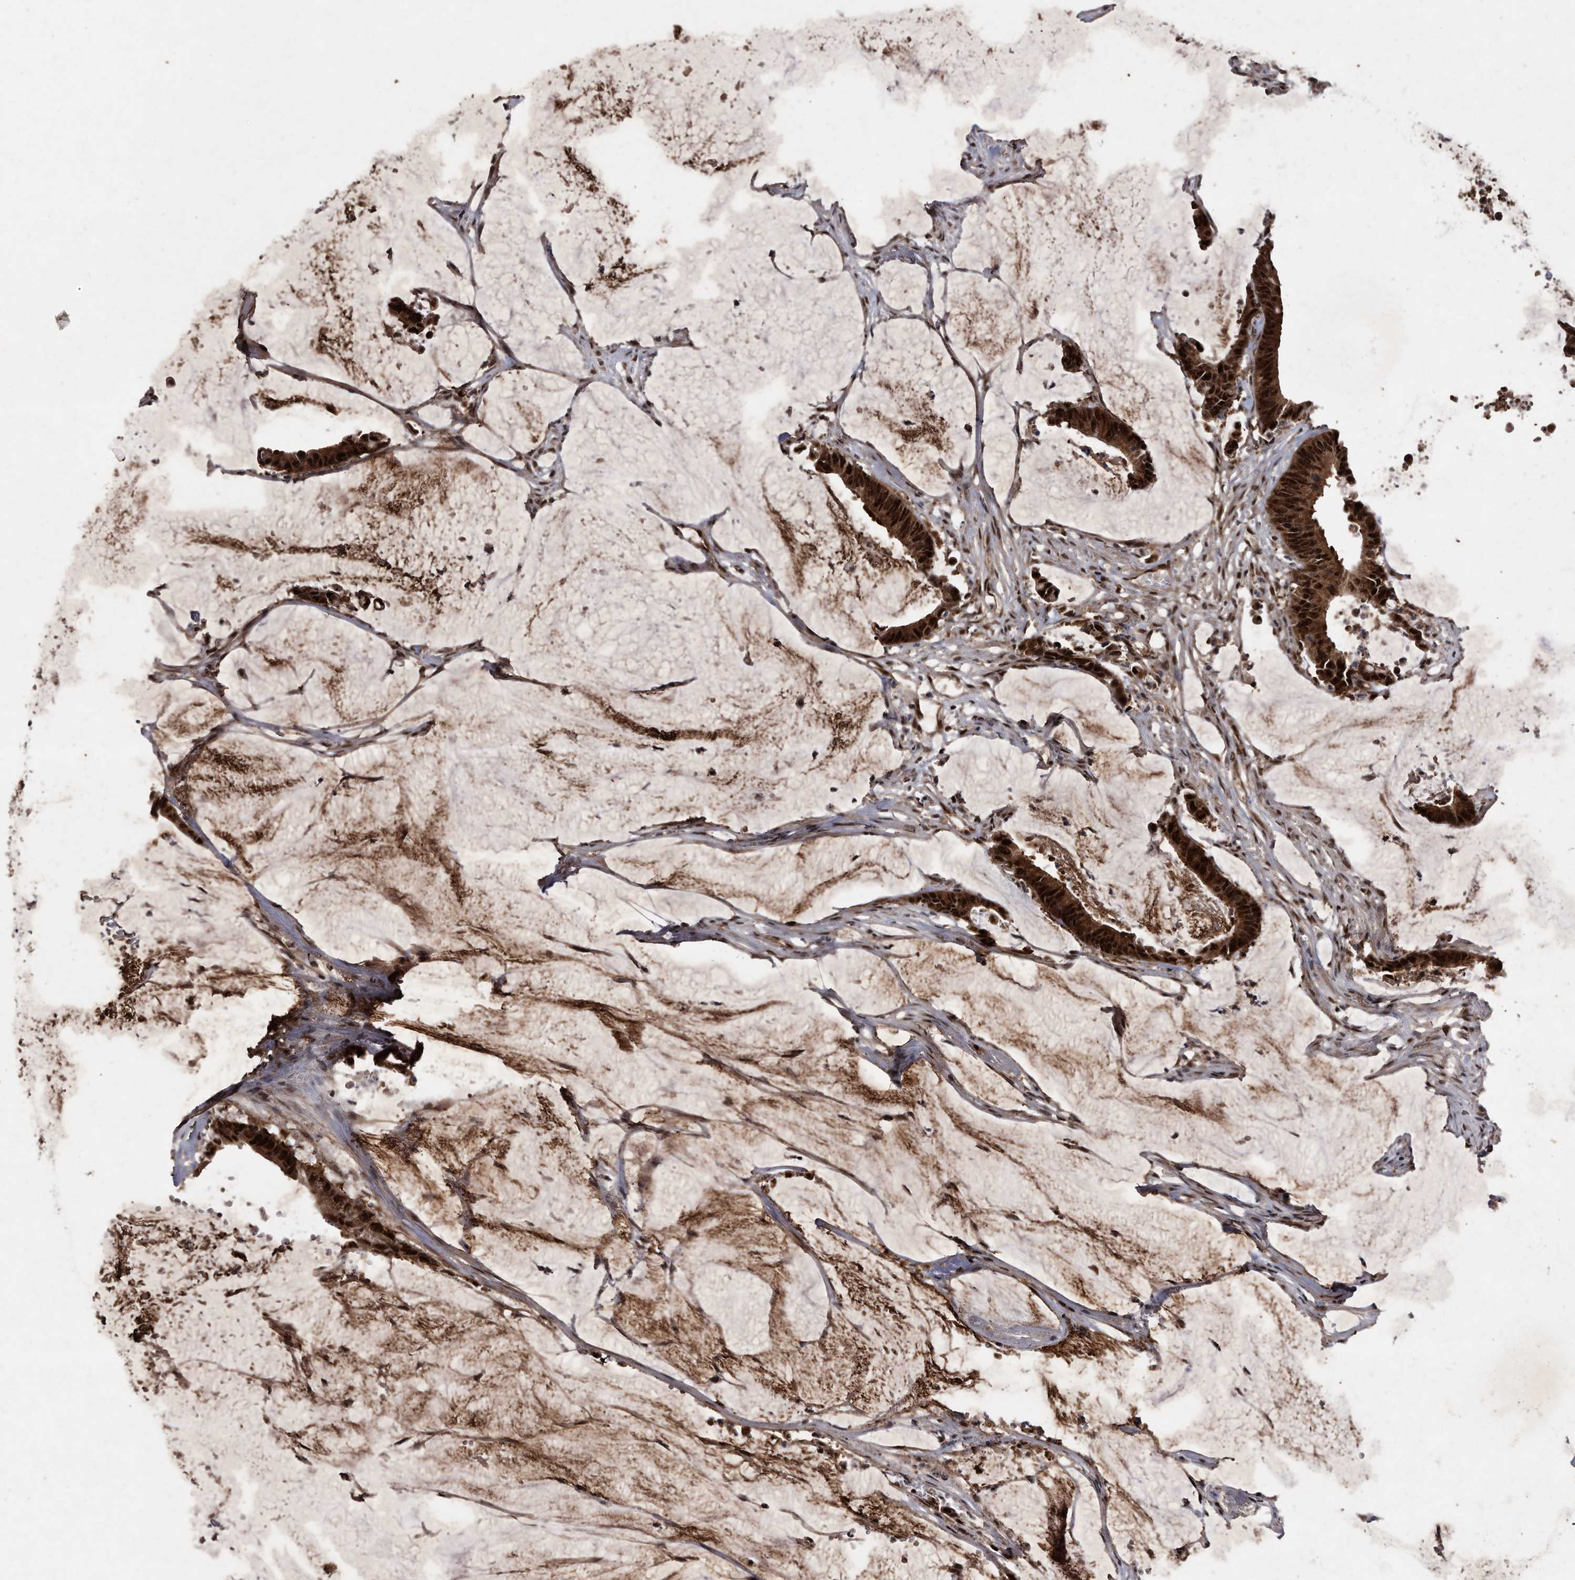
{"staining": {"intensity": "strong", "quantity": ">75%", "location": "cytoplasmic/membranous,nuclear"}, "tissue": "colorectal cancer", "cell_type": "Tumor cells", "image_type": "cancer", "snomed": [{"axis": "morphology", "description": "Adenocarcinoma, NOS"}, {"axis": "topography", "description": "Rectum"}], "caption": "Protein expression analysis of human colorectal cancer (adenocarcinoma) reveals strong cytoplasmic/membranous and nuclear expression in approximately >75% of tumor cells.", "gene": "RAD23B", "patient": {"sex": "female", "age": 66}}